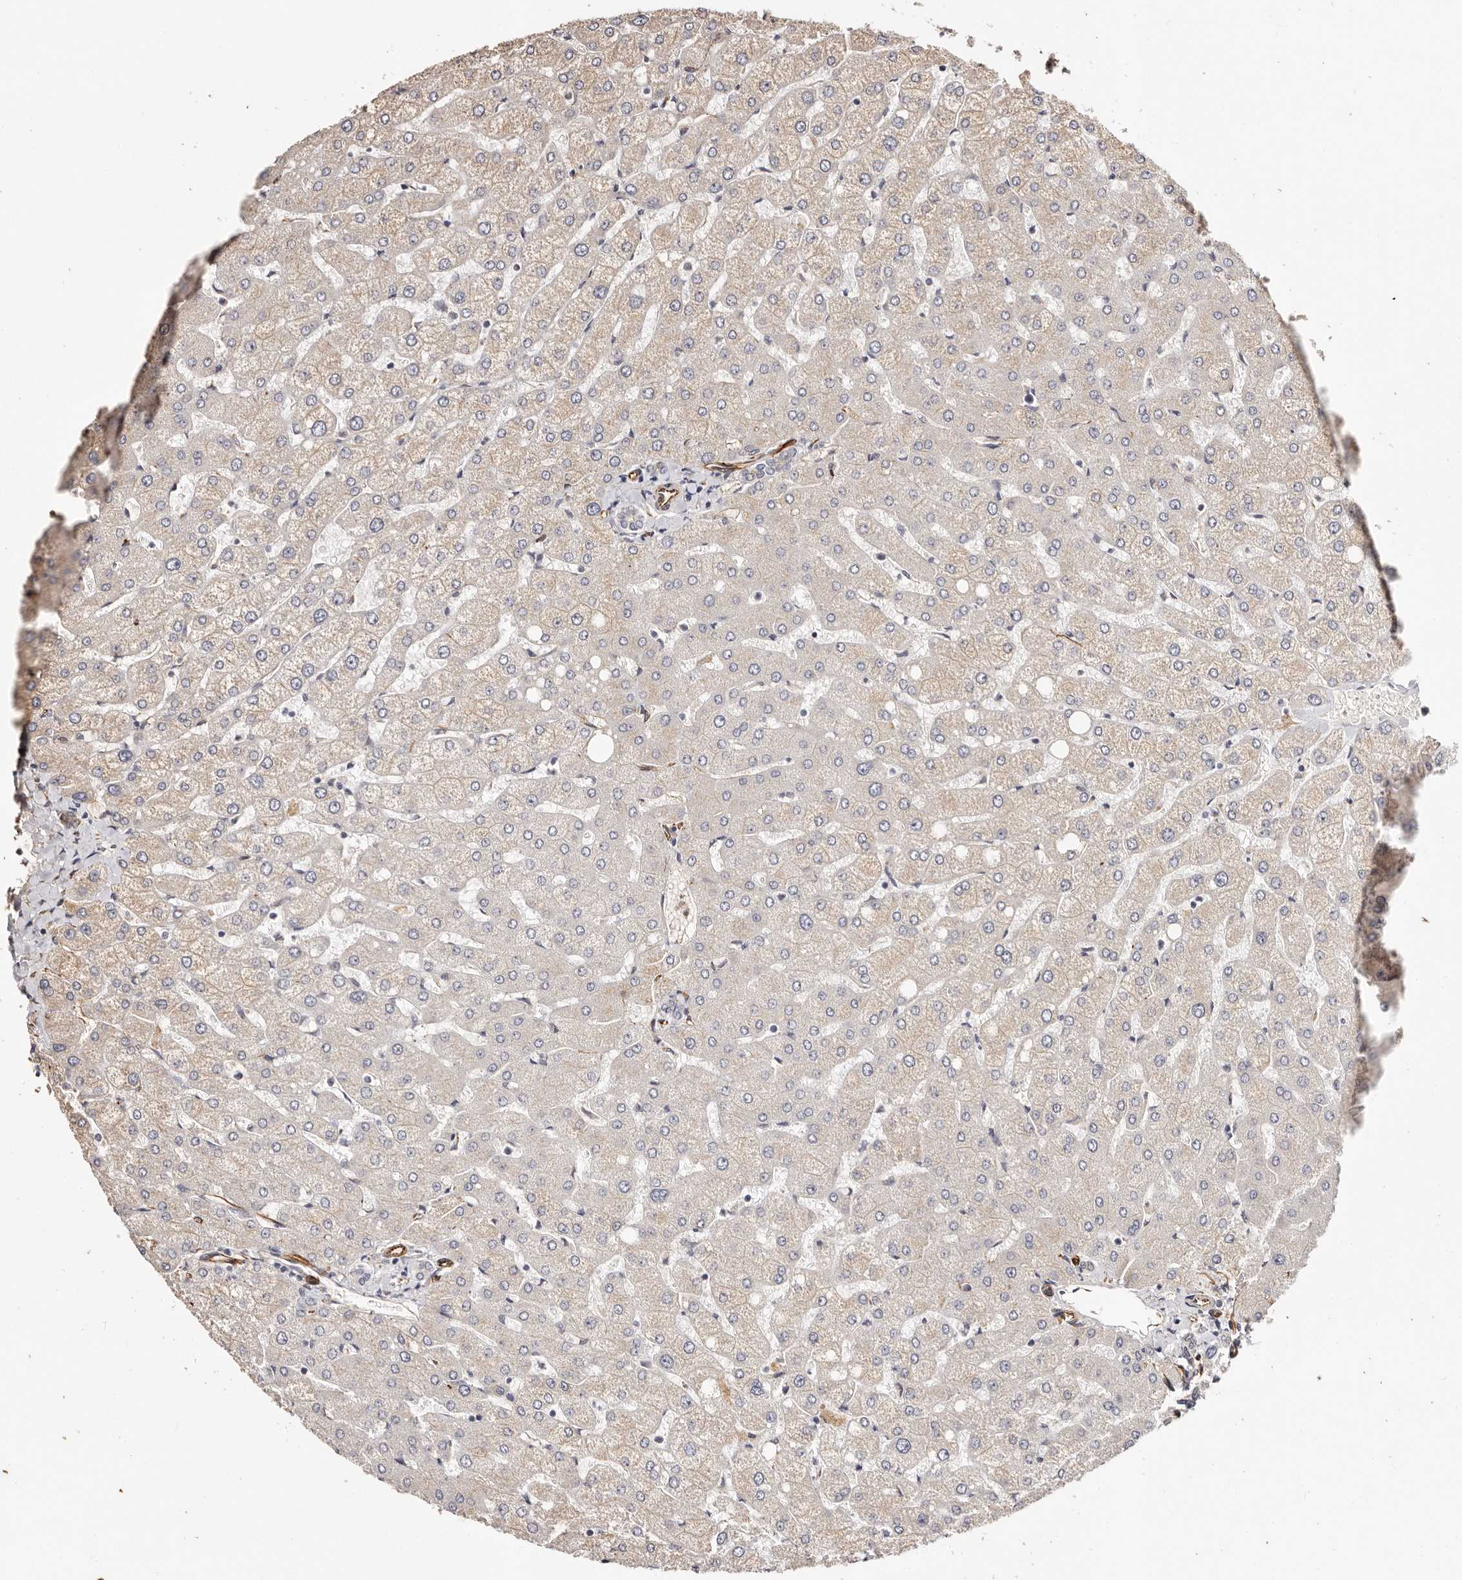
{"staining": {"intensity": "negative", "quantity": "none", "location": "none"}, "tissue": "liver", "cell_type": "Cholangiocytes", "image_type": "normal", "snomed": [{"axis": "morphology", "description": "Normal tissue, NOS"}, {"axis": "topography", "description": "Liver"}], "caption": "High power microscopy photomicrograph of an immunohistochemistry photomicrograph of normal liver, revealing no significant positivity in cholangiocytes.", "gene": "ZNF557", "patient": {"sex": "female", "age": 54}}